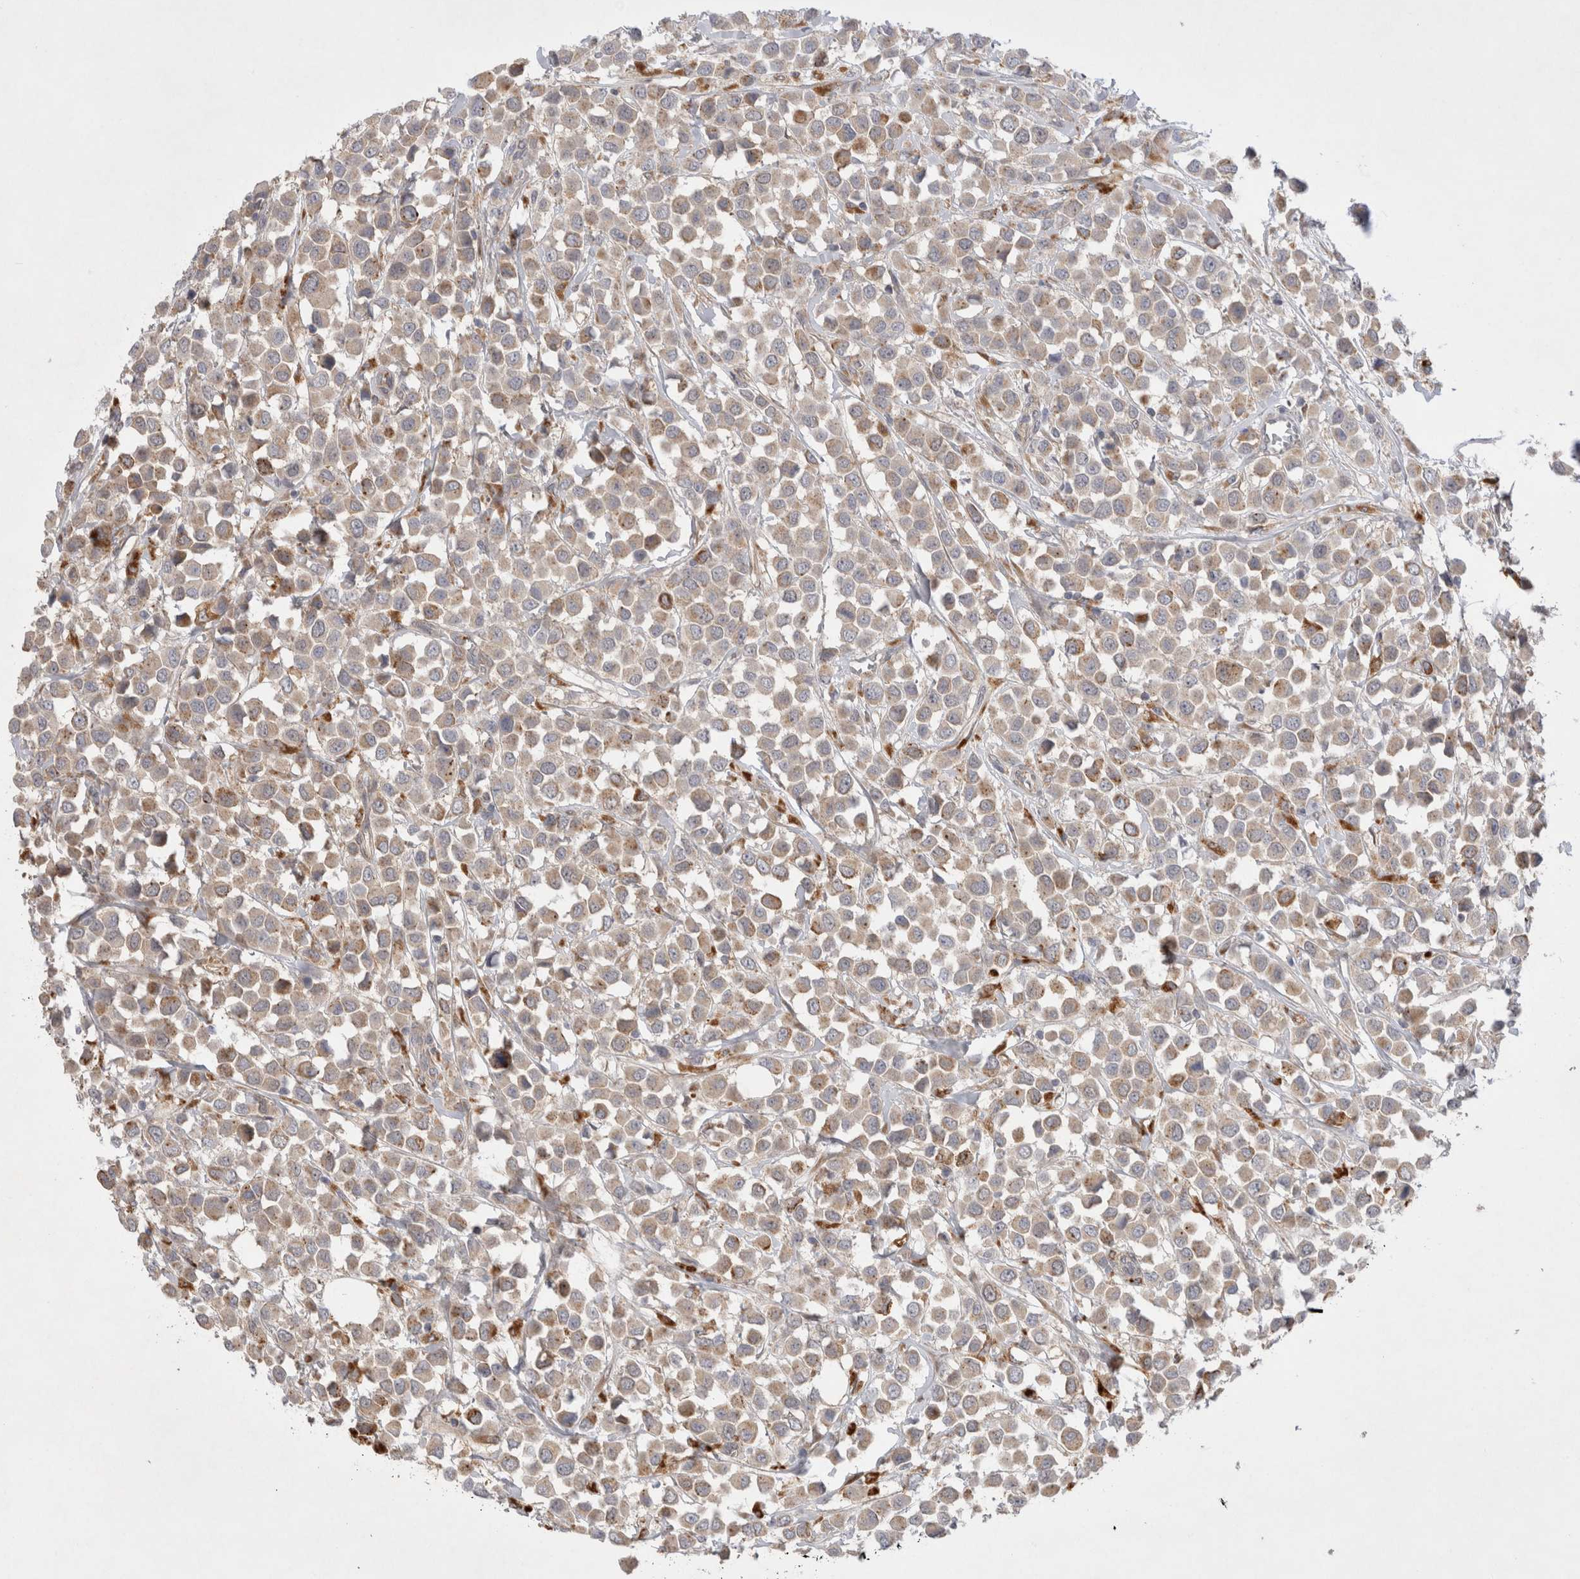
{"staining": {"intensity": "weak", "quantity": ">75%", "location": "cytoplasmic/membranous"}, "tissue": "breast cancer", "cell_type": "Tumor cells", "image_type": "cancer", "snomed": [{"axis": "morphology", "description": "Duct carcinoma"}, {"axis": "topography", "description": "Breast"}], "caption": "Human breast cancer (invasive ductal carcinoma) stained with a brown dye displays weak cytoplasmic/membranous positive expression in approximately >75% of tumor cells.", "gene": "NPC1", "patient": {"sex": "female", "age": 61}}